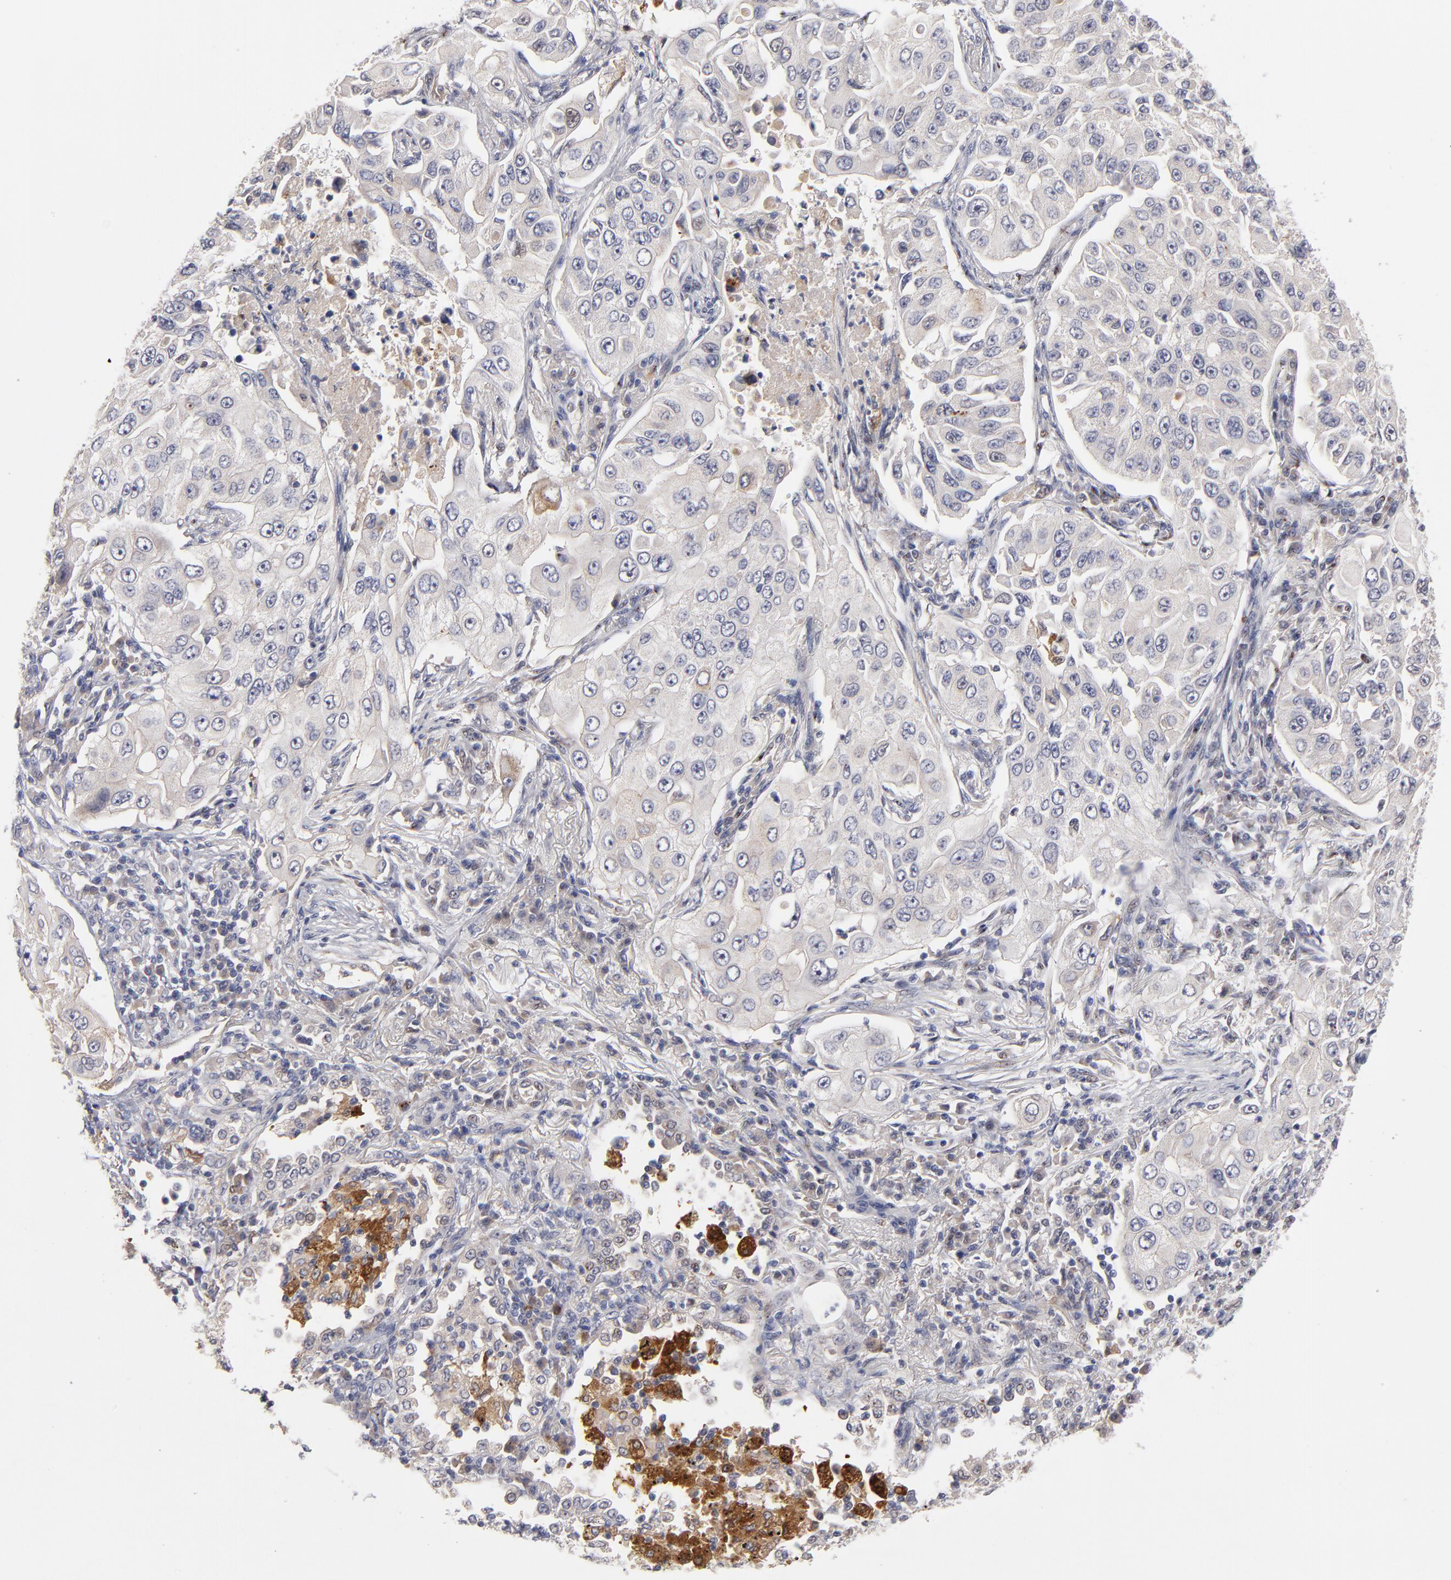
{"staining": {"intensity": "negative", "quantity": "none", "location": "none"}, "tissue": "lung cancer", "cell_type": "Tumor cells", "image_type": "cancer", "snomed": [{"axis": "morphology", "description": "Adenocarcinoma, NOS"}, {"axis": "topography", "description": "Lung"}], "caption": "The photomicrograph exhibits no significant expression in tumor cells of lung cancer.", "gene": "EXD2", "patient": {"sex": "male", "age": 84}}